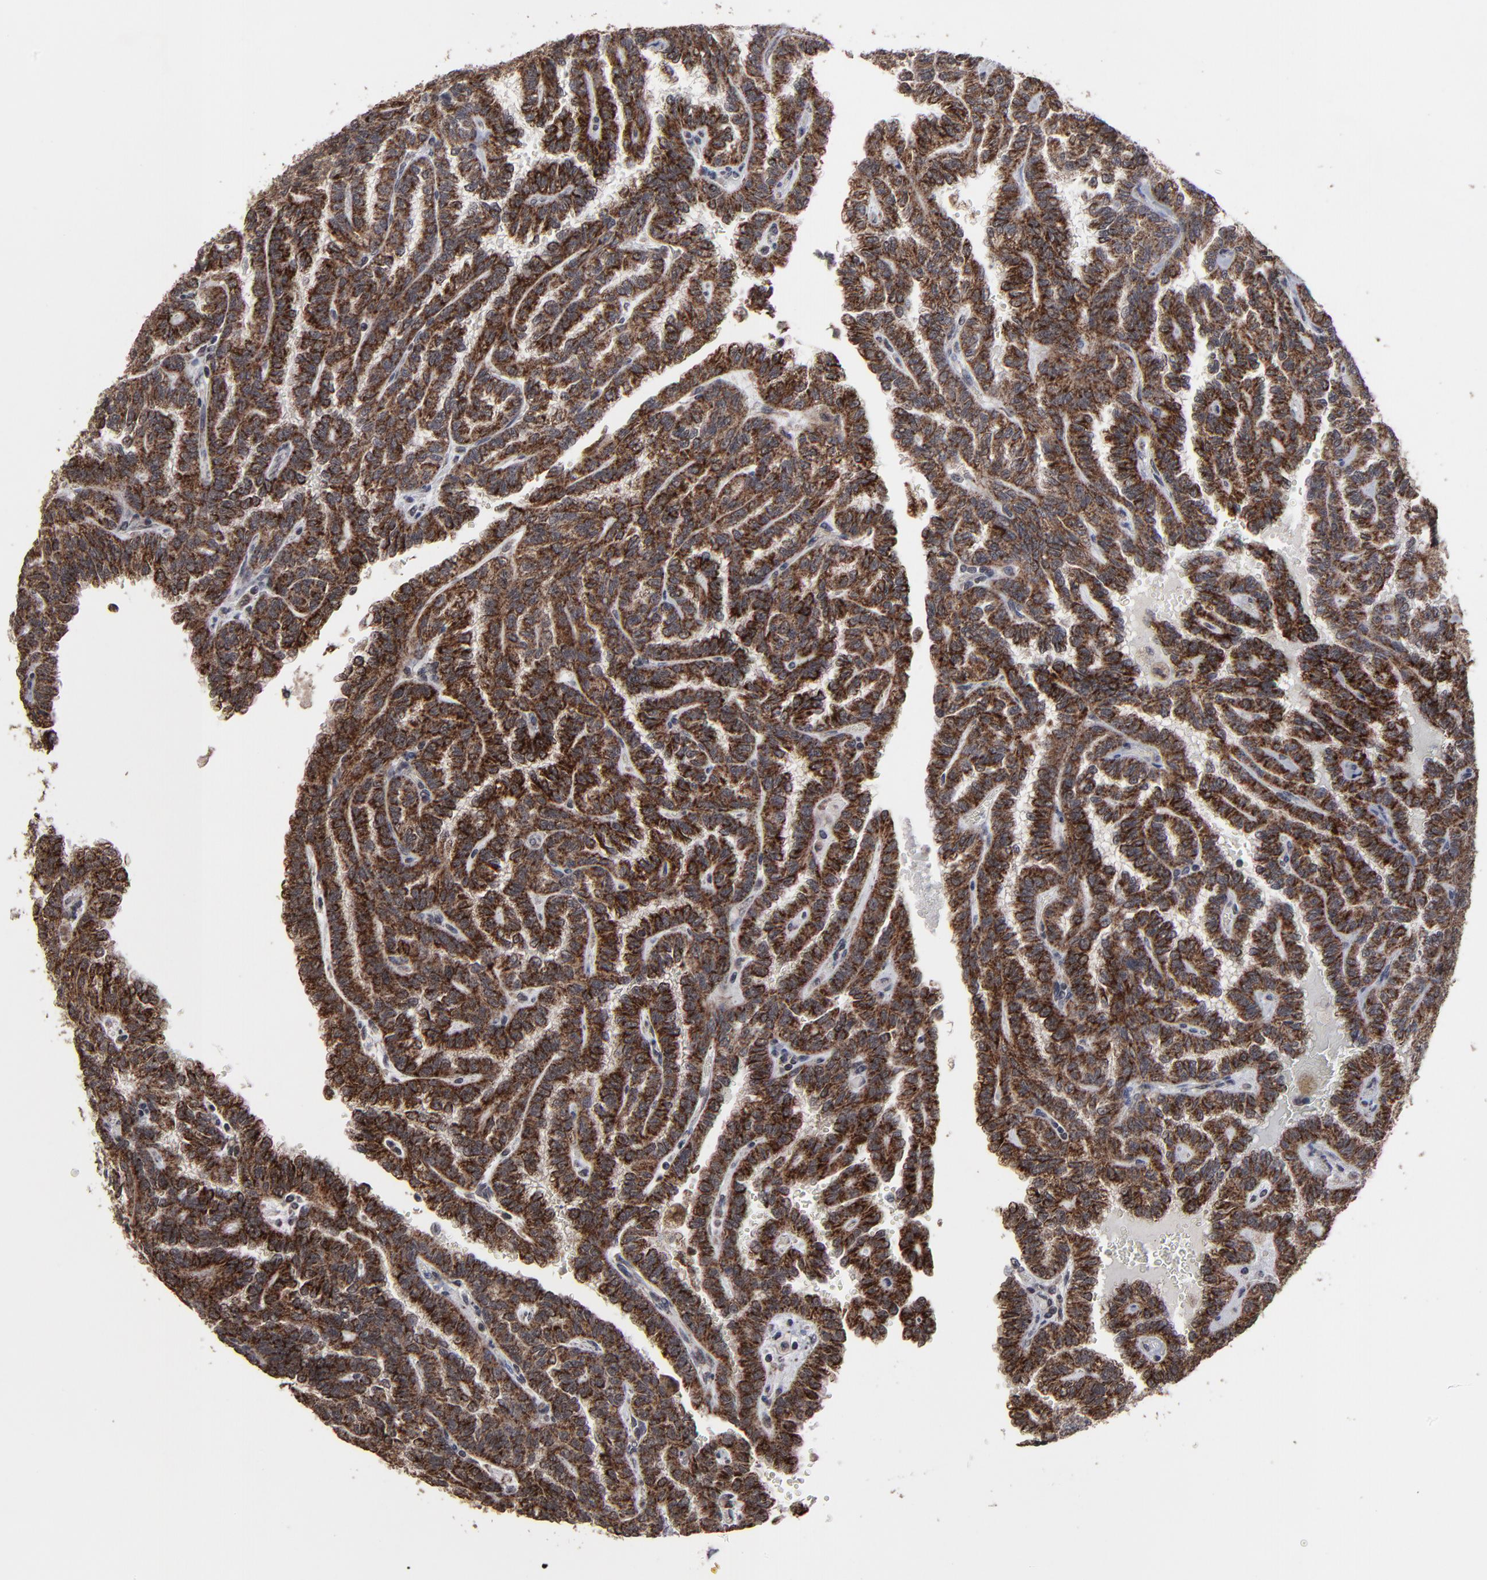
{"staining": {"intensity": "strong", "quantity": ">75%", "location": "cytoplasmic/membranous"}, "tissue": "renal cancer", "cell_type": "Tumor cells", "image_type": "cancer", "snomed": [{"axis": "morphology", "description": "Inflammation, NOS"}, {"axis": "morphology", "description": "Adenocarcinoma, NOS"}, {"axis": "topography", "description": "Kidney"}], "caption": "Protein expression analysis of renal adenocarcinoma exhibits strong cytoplasmic/membranous expression in about >75% of tumor cells. The staining was performed using DAB (3,3'-diaminobenzidine) to visualize the protein expression in brown, while the nuclei were stained in blue with hematoxylin (Magnification: 20x).", "gene": "BNIP3", "patient": {"sex": "male", "age": 68}}